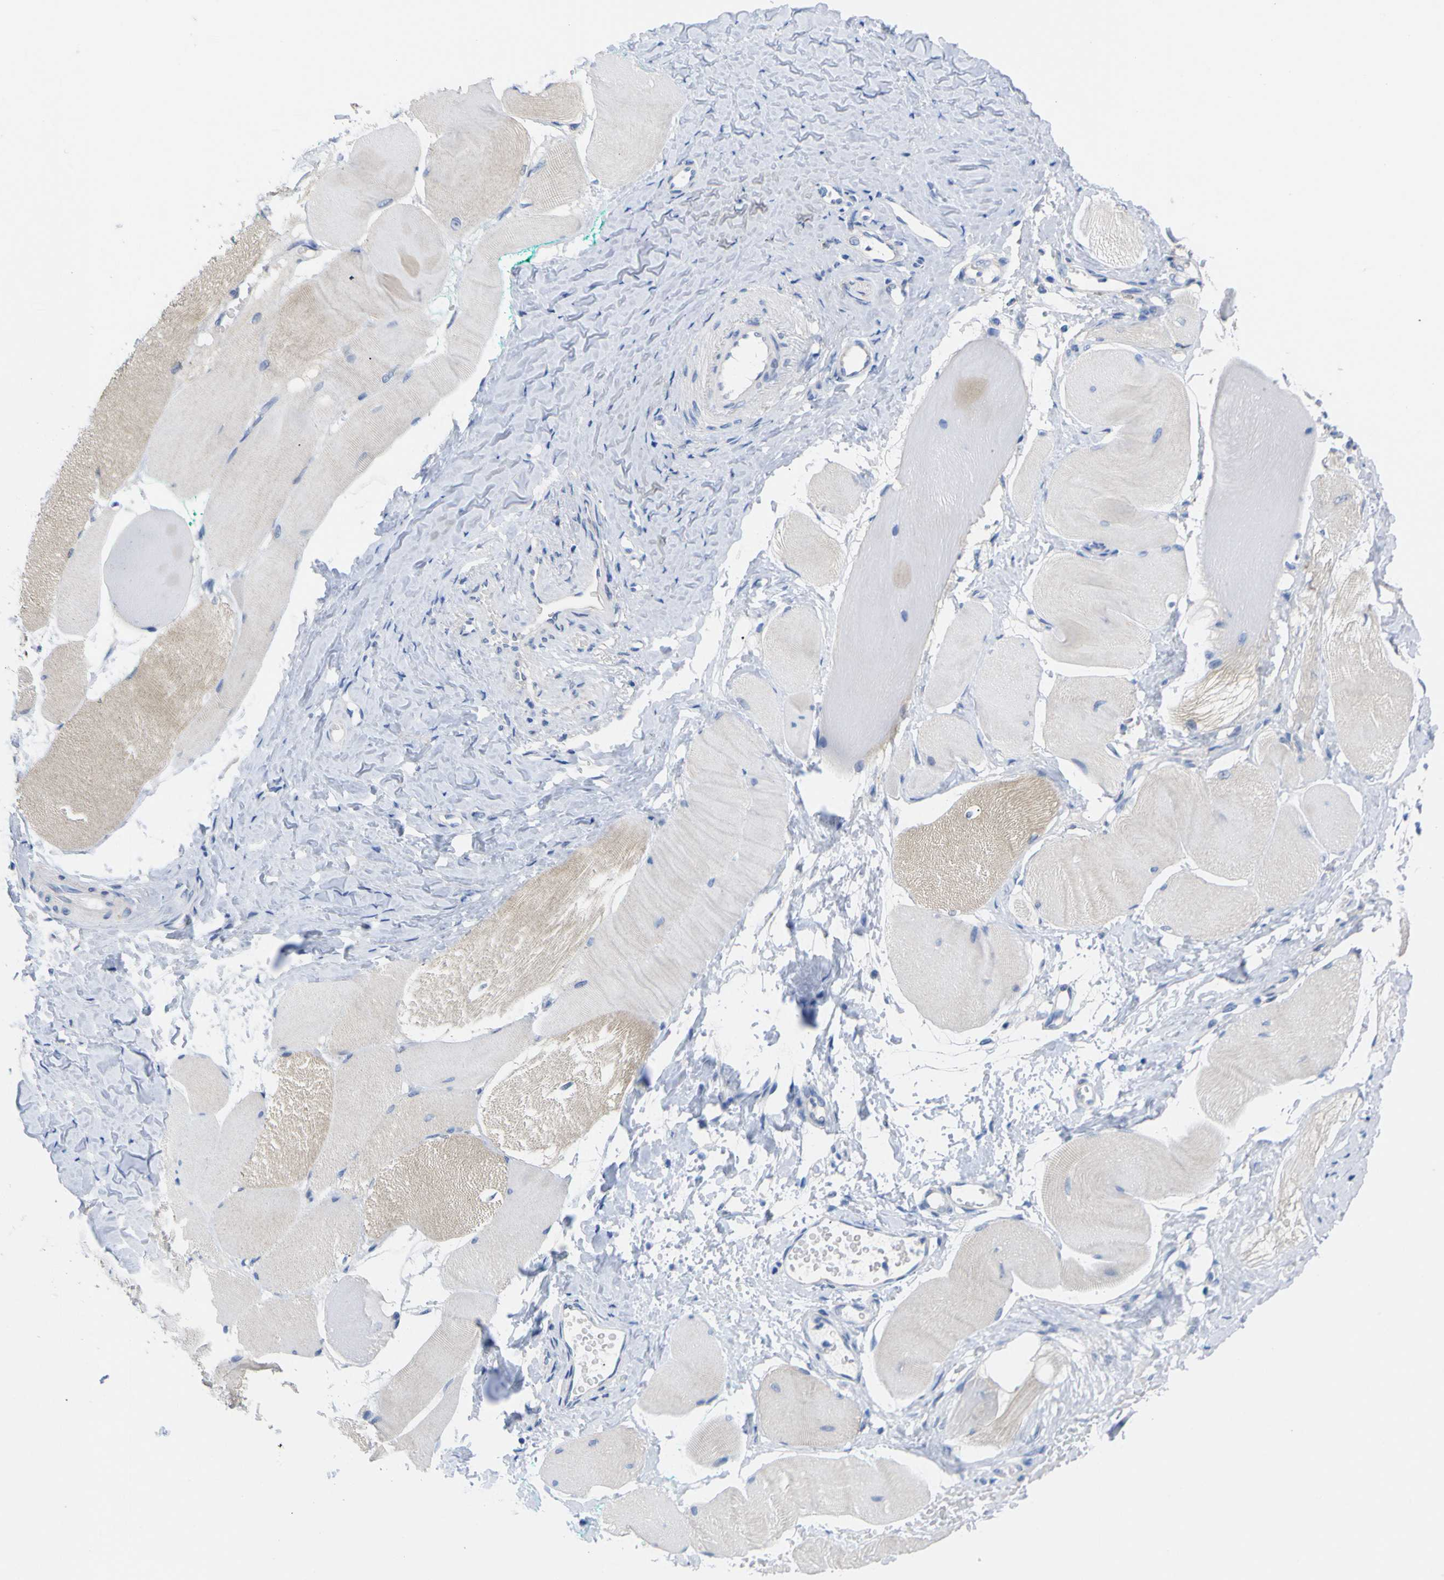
{"staining": {"intensity": "weak", "quantity": "25%-75%", "location": "cytoplasmic/membranous"}, "tissue": "skeletal muscle", "cell_type": "Myocytes", "image_type": "normal", "snomed": [{"axis": "morphology", "description": "Normal tissue, NOS"}, {"axis": "morphology", "description": "Squamous cell carcinoma, NOS"}, {"axis": "topography", "description": "Skeletal muscle"}], "caption": "High-magnification brightfield microscopy of unremarkable skeletal muscle stained with DAB (brown) and counterstained with hematoxylin (blue). myocytes exhibit weak cytoplasmic/membranous positivity is present in approximately25%-75% of cells. Immunohistochemistry (ihc) stains the protein in brown and the nuclei are stained blue.", "gene": "PEBP1", "patient": {"sex": "male", "age": 51}}